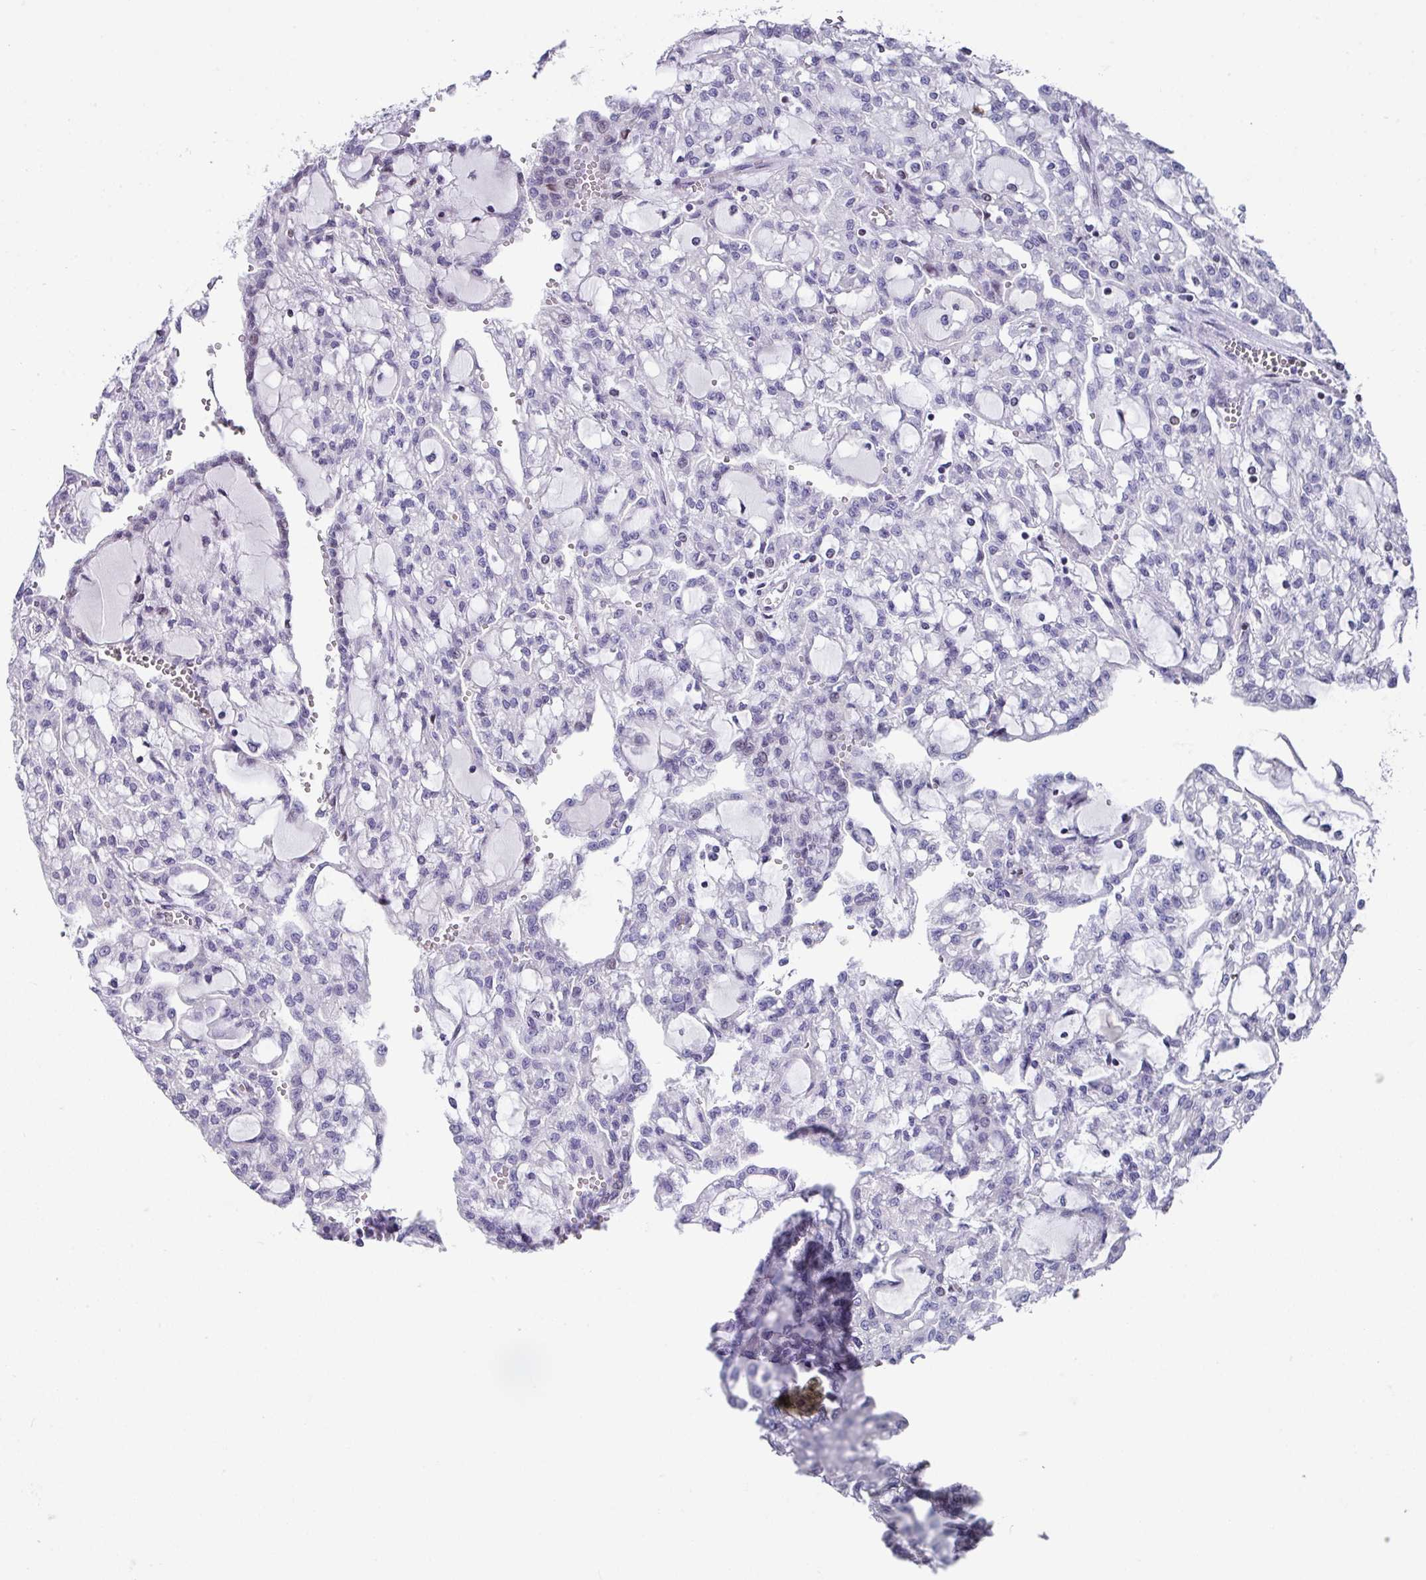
{"staining": {"intensity": "negative", "quantity": "none", "location": "none"}, "tissue": "renal cancer", "cell_type": "Tumor cells", "image_type": "cancer", "snomed": [{"axis": "morphology", "description": "Adenocarcinoma, NOS"}, {"axis": "topography", "description": "Kidney"}], "caption": "The IHC histopathology image has no significant positivity in tumor cells of adenocarcinoma (renal) tissue.", "gene": "TCF3", "patient": {"sex": "male", "age": 63}}